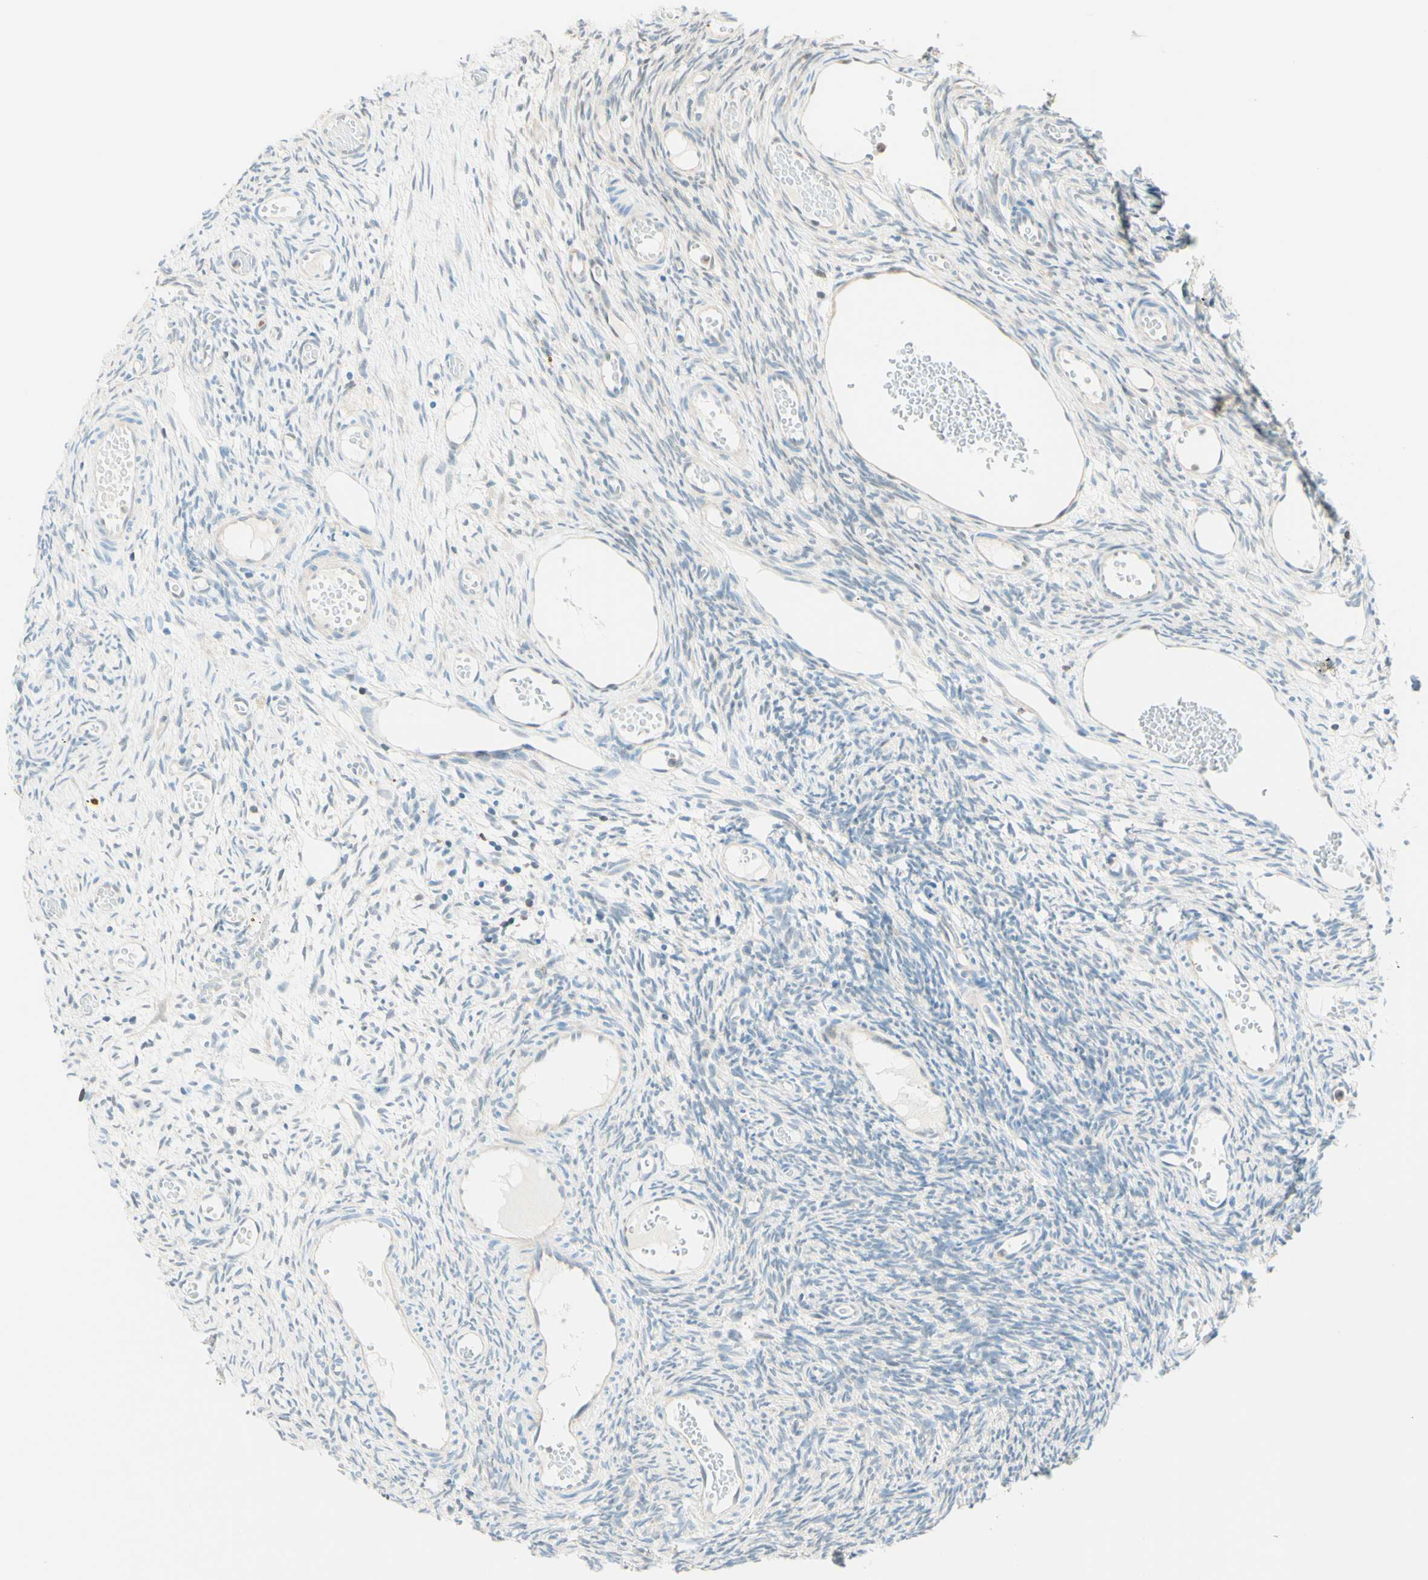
{"staining": {"intensity": "negative", "quantity": "none", "location": "none"}, "tissue": "ovary", "cell_type": "Ovarian stroma cells", "image_type": "normal", "snomed": [{"axis": "morphology", "description": "Normal tissue, NOS"}, {"axis": "topography", "description": "Ovary"}], "caption": "A histopathology image of ovary stained for a protein exhibits no brown staining in ovarian stroma cells. (Stains: DAB immunohistochemistry (IHC) with hematoxylin counter stain, Microscopy: brightfield microscopy at high magnification).", "gene": "UPK3B", "patient": {"sex": "female", "age": 35}}